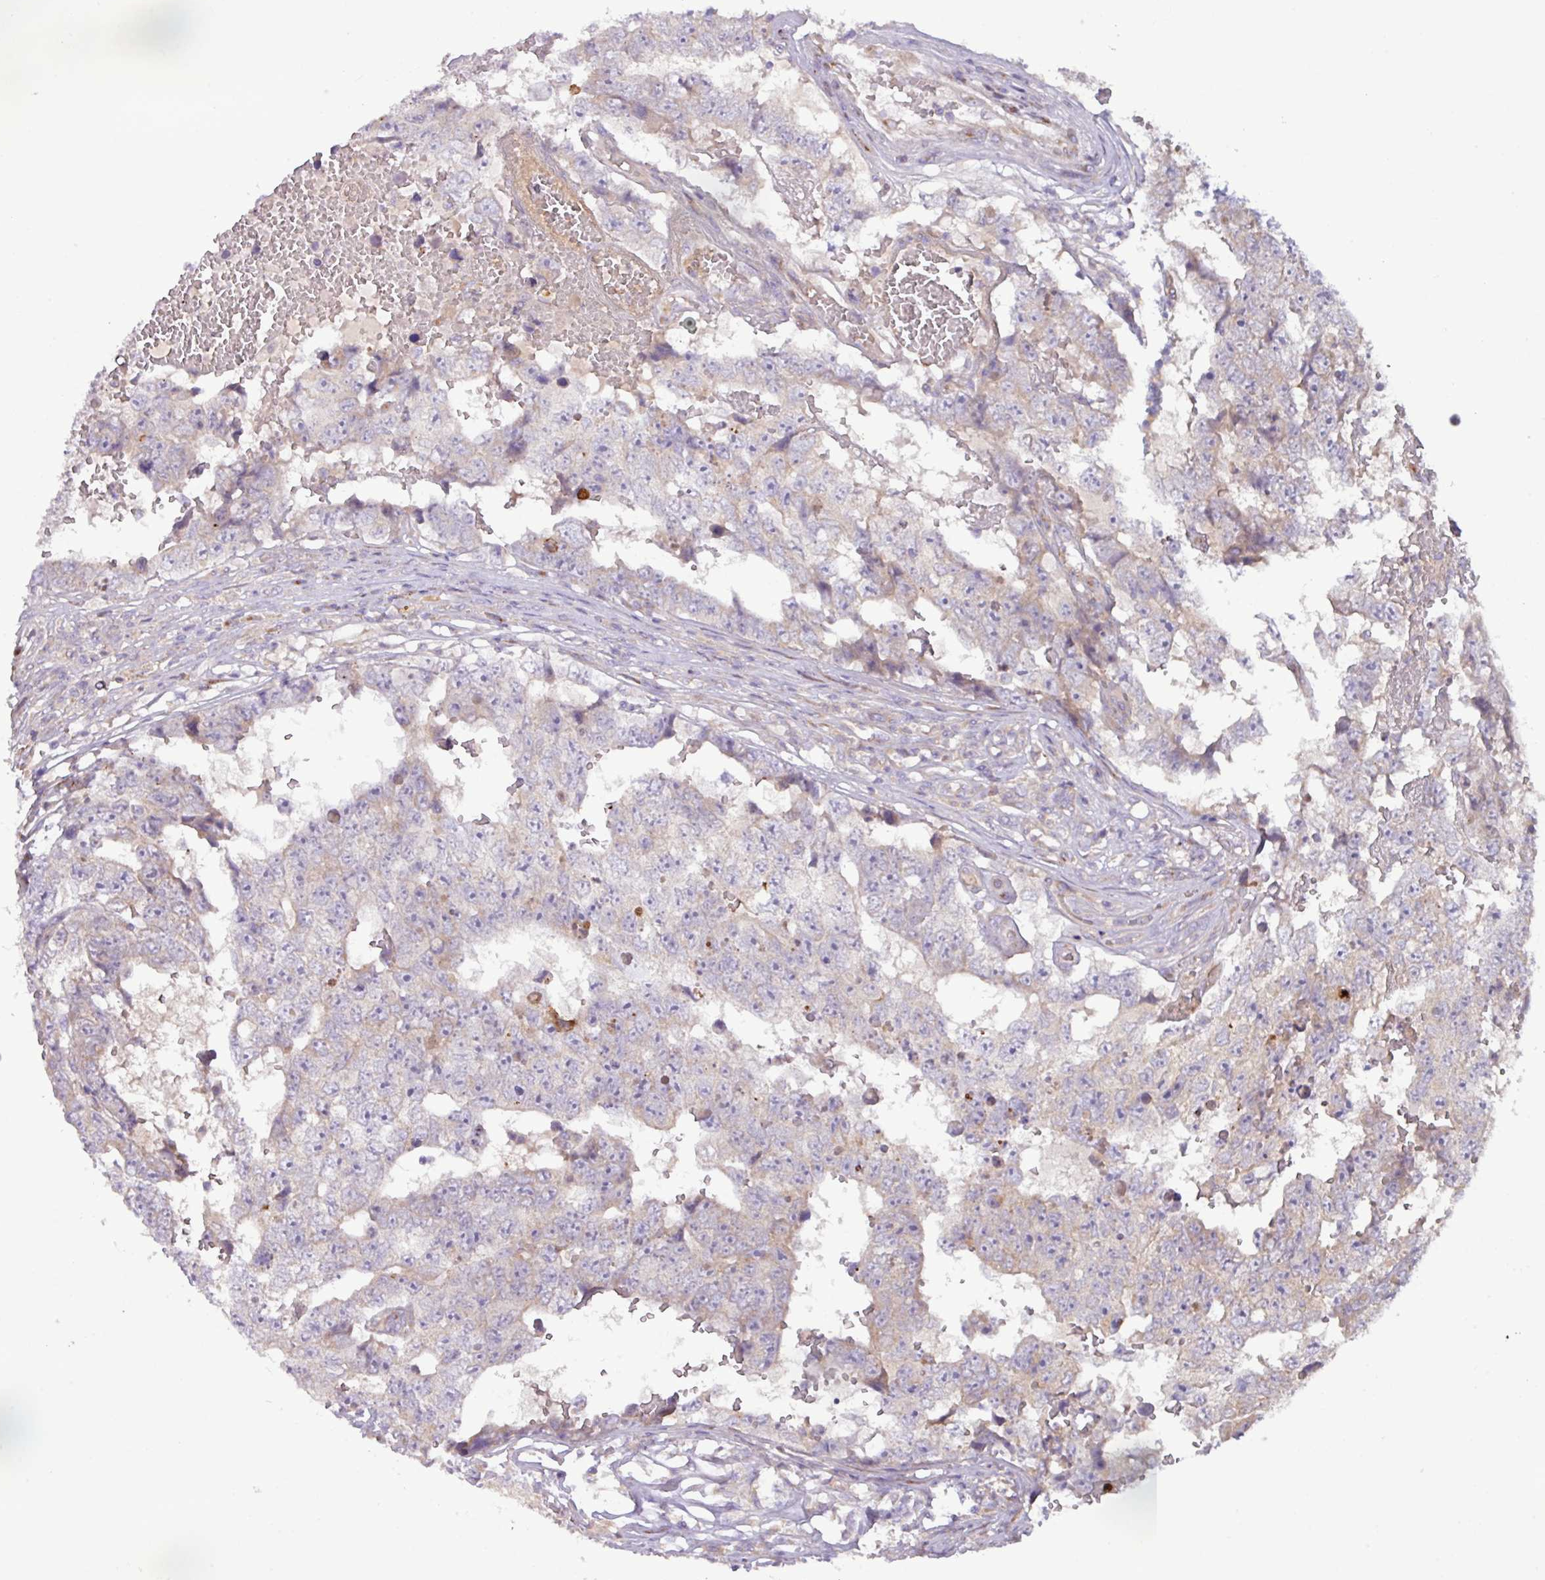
{"staining": {"intensity": "moderate", "quantity": "<25%", "location": "cytoplasmic/membranous"}, "tissue": "testis cancer", "cell_type": "Tumor cells", "image_type": "cancer", "snomed": [{"axis": "morphology", "description": "Carcinoma, Embryonal, NOS"}, {"axis": "topography", "description": "Testis"}], "caption": "Protein staining shows moderate cytoplasmic/membranous expression in about <25% of tumor cells in testis cancer.", "gene": "RAB19", "patient": {"sex": "male", "age": 25}}